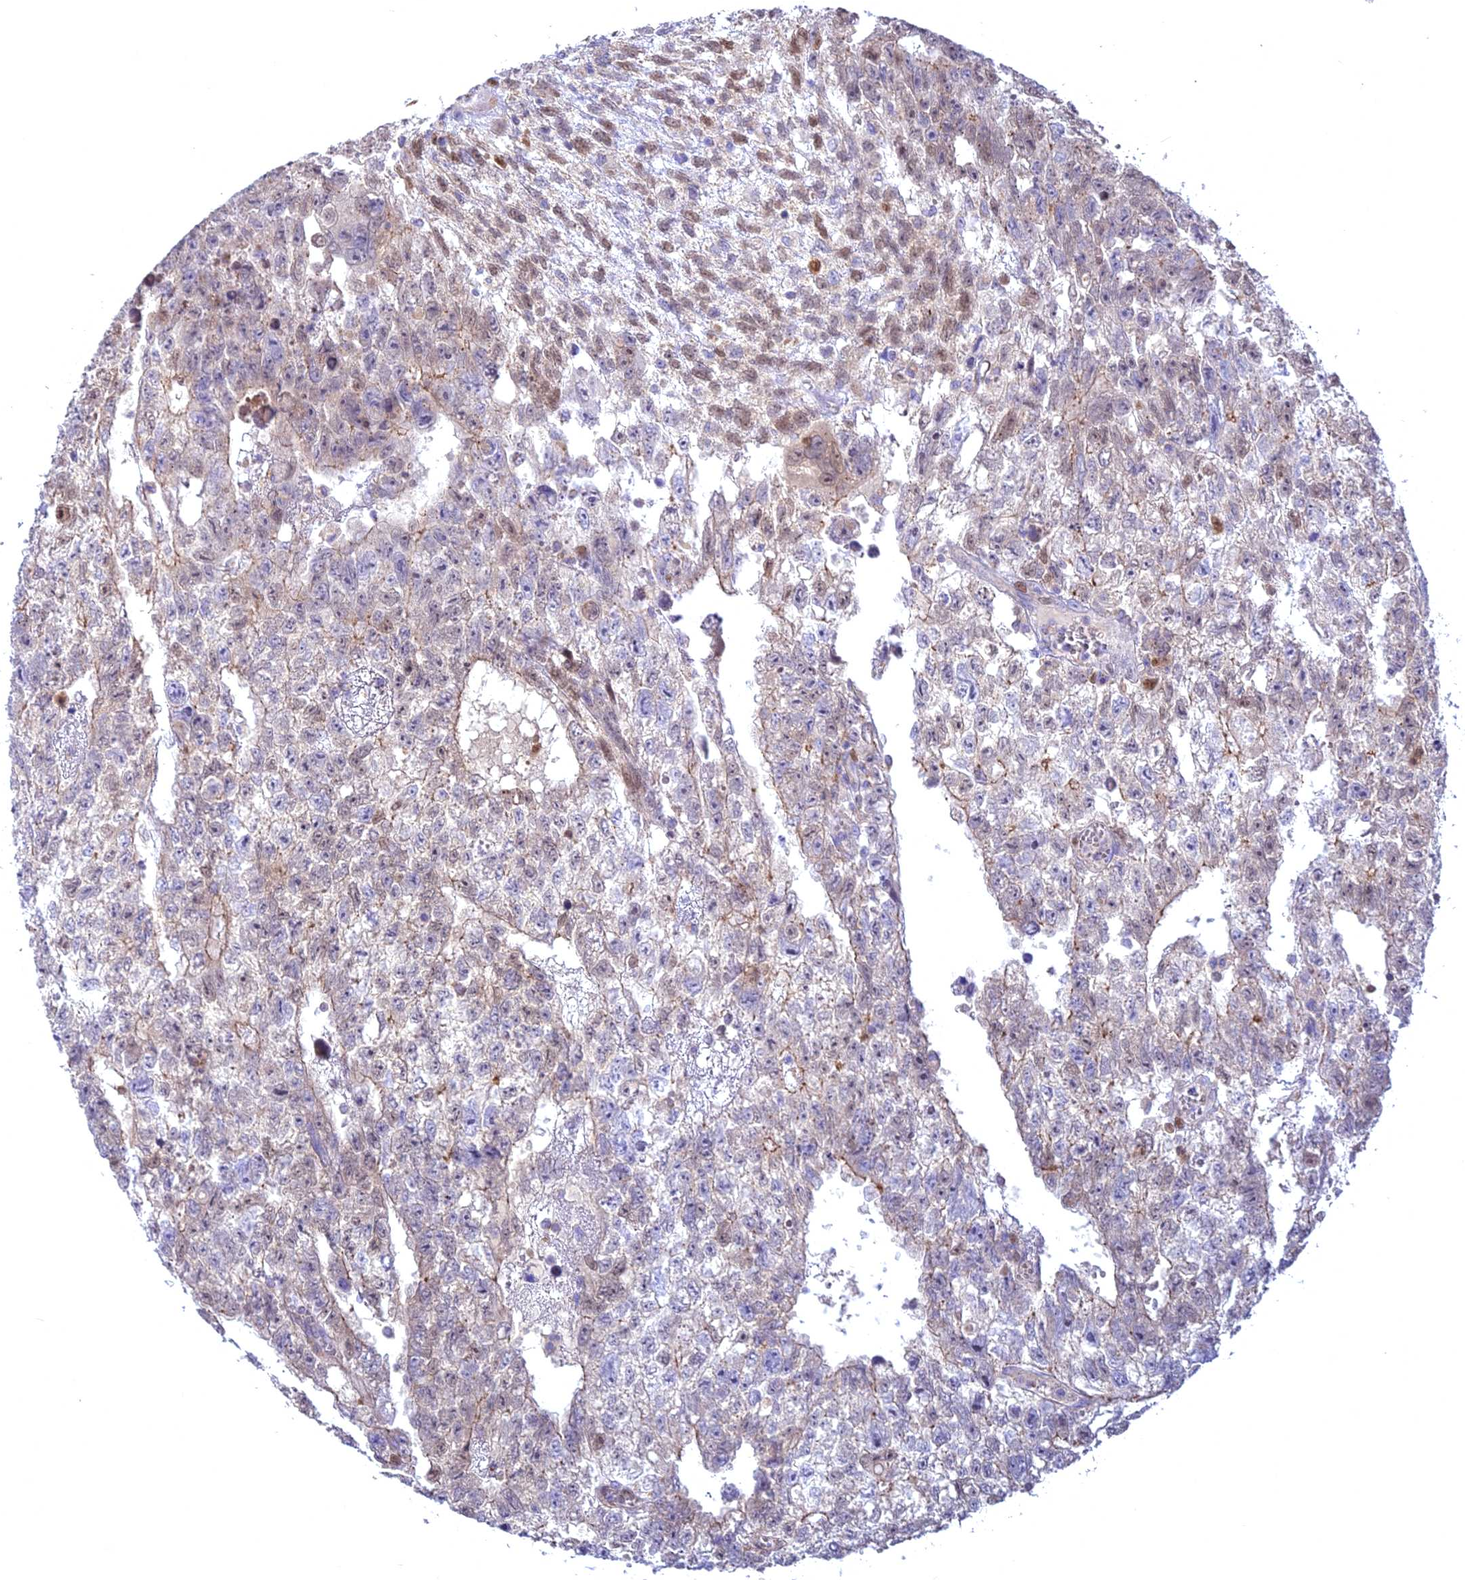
{"staining": {"intensity": "weak", "quantity": "<25%", "location": "nuclear"}, "tissue": "testis cancer", "cell_type": "Tumor cells", "image_type": "cancer", "snomed": [{"axis": "morphology", "description": "Carcinoma, Embryonal, NOS"}, {"axis": "topography", "description": "Testis"}], "caption": "High power microscopy image of an immunohistochemistry (IHC) micrograph of testis cancer, revealing no significant expression in tumor cells.", "gene": "CENPV", "patient": {"sex": "male", "age": 26}}